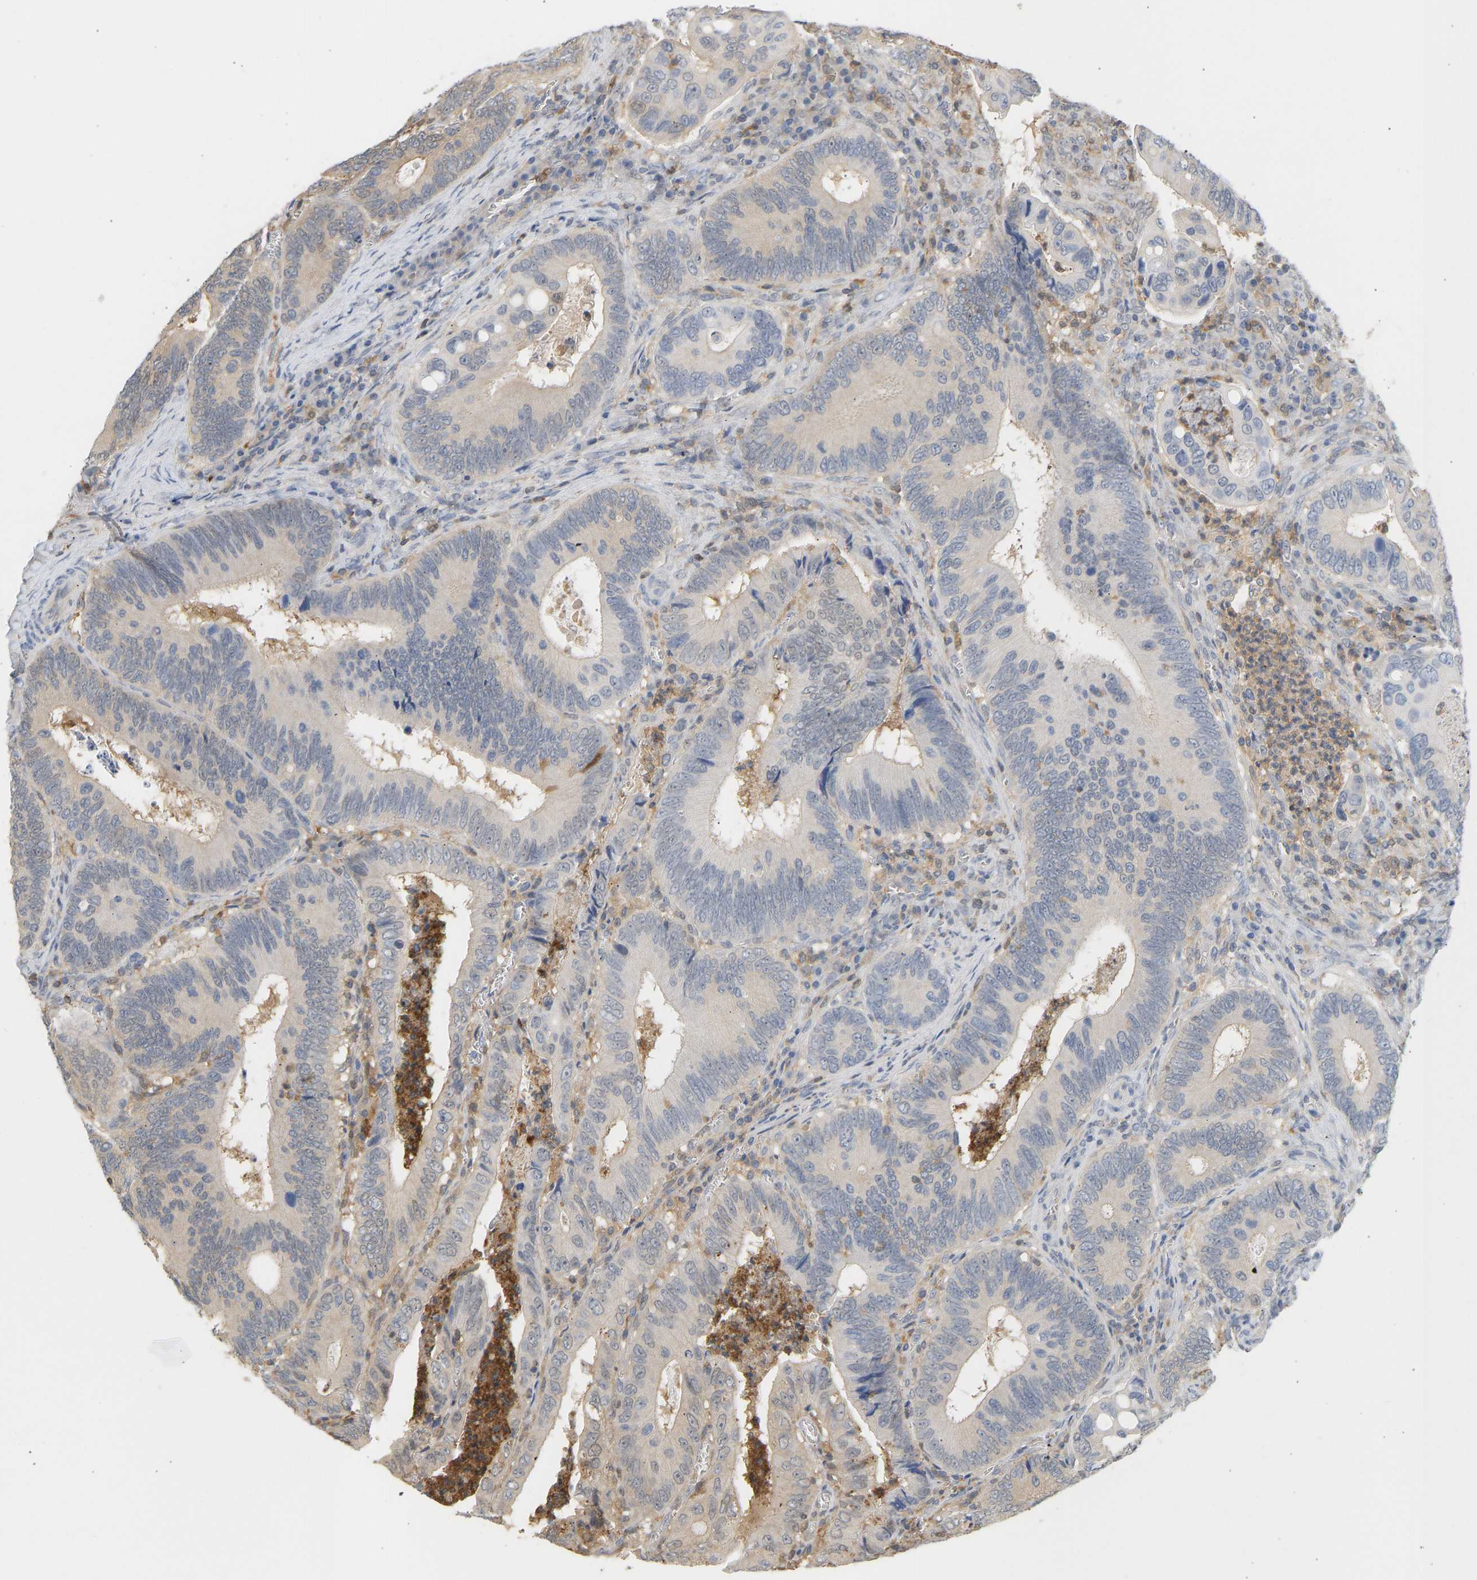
{"staining": {"intensity": "weak", "quantity": "<25%", "location": "cytoplasmic/membranous"}, "tissue": "colorectal cancer", "cell_type": "Tumor cells", "image_type": "cancer", "snomed": [{"axis": "morphology", "description": "Inflammation, NOS"}, {"axis": "morphology", "description": "Adenocarcinoma, NOS"}, {"axis": "topography", "description": "Colon"}], "caption": "IHC of colorectal adenocarcinoma demonstrates no staining in tumor cells.", "gene": "ENO1", "patient": {"sex": "male", "age": 72}}